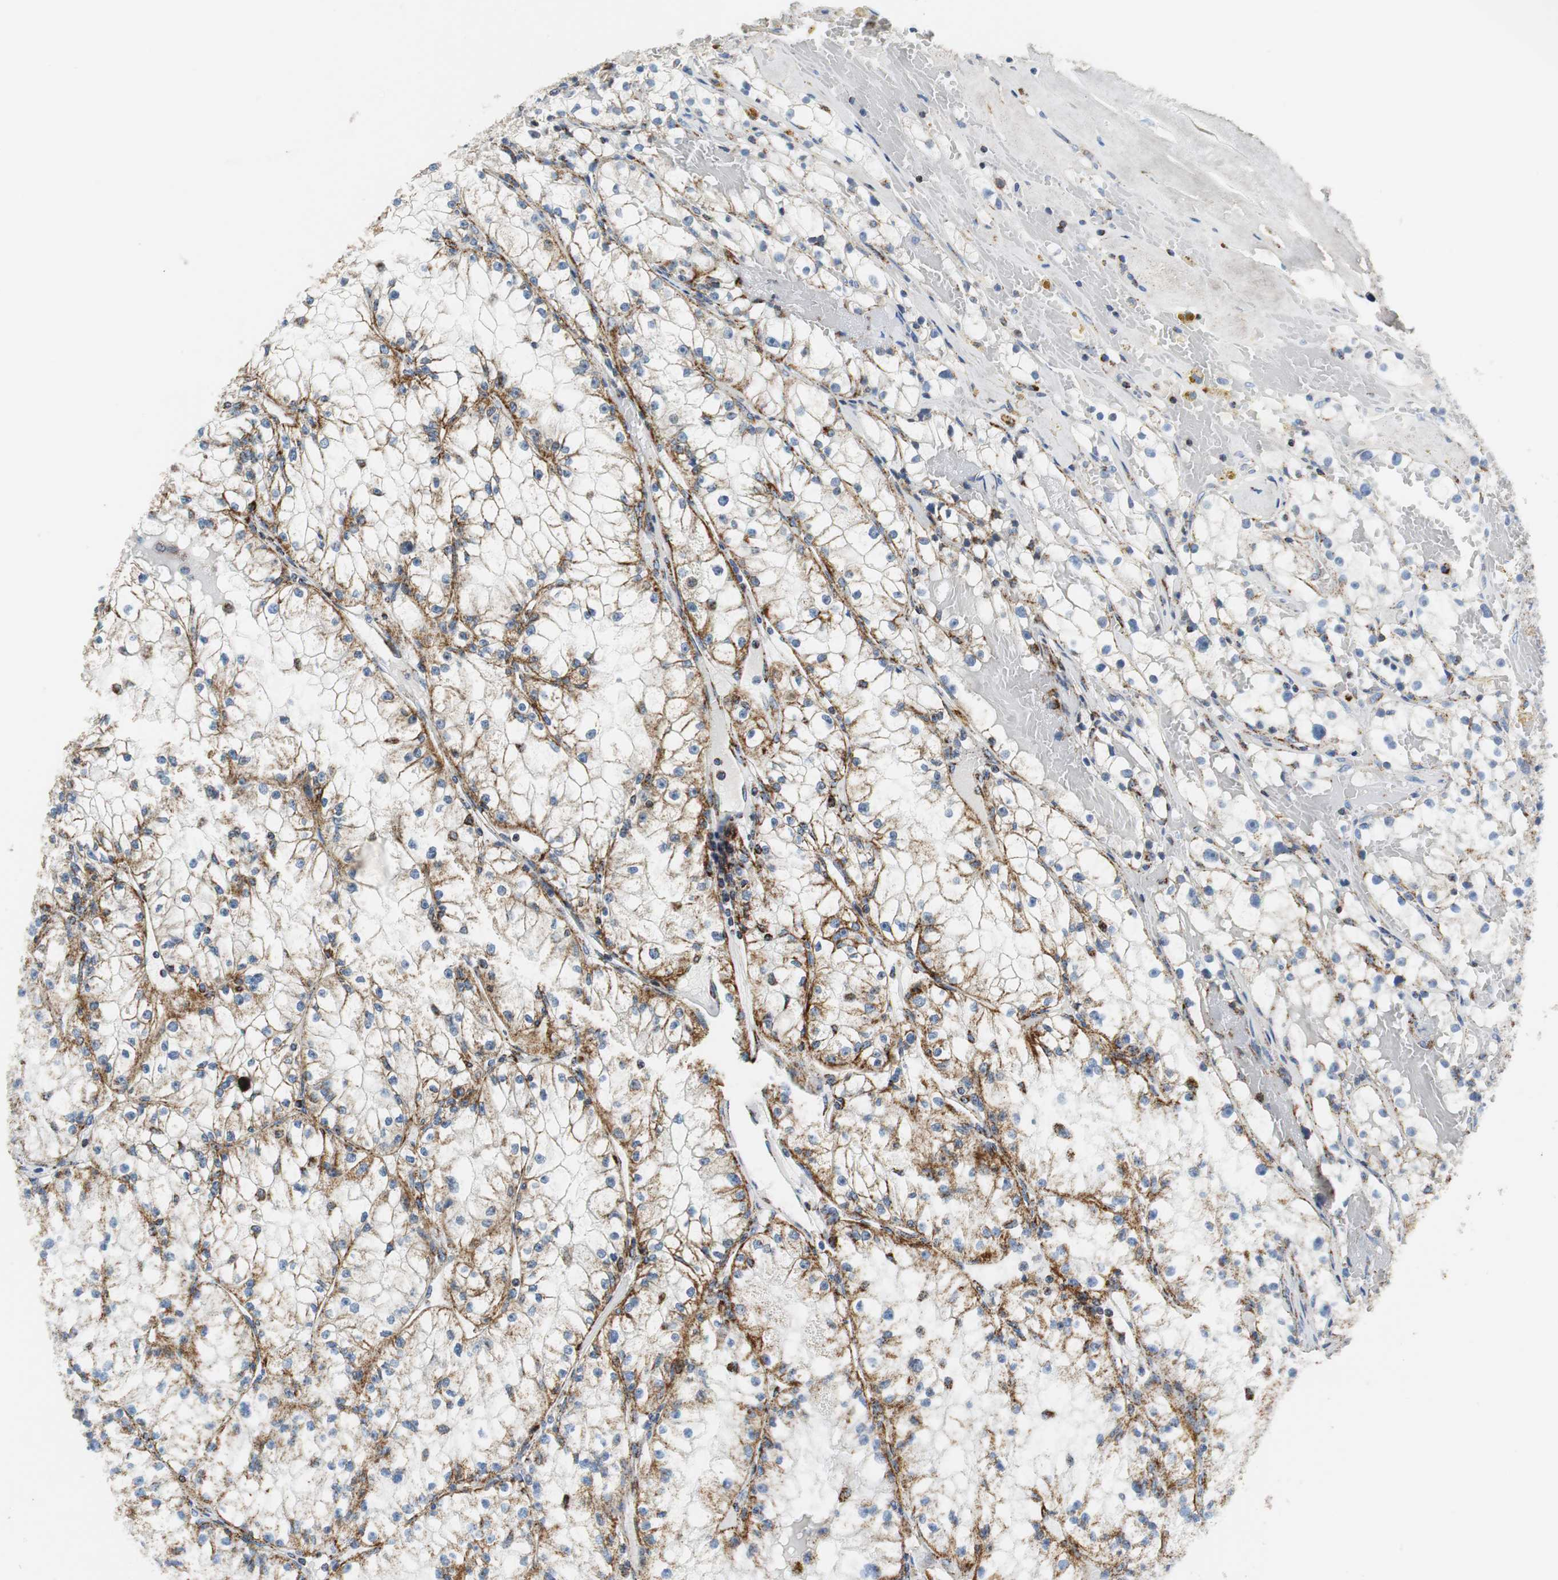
{"staining": {"intensity": "weak", "quantity": "<25%", "location": "cytoplasmic/membranous"}, "tissue": "renal cancer", "cell_type": "Tumor cells", "image_type": "cancer", "snomed": [{"axis": "morphology", "description": "Adenocarcinoma, NOS"}, {"axis": "topography", "description": "Kidney"}], "caption": "Immunohistochemistry photomicrograph of neoplastic tissue: renal cancer stained with DAB reveals no significant protein positivity in tumor cells. The staining is performed using DAB brown chromogen with nuclei counter-stained in using hematoxylin.", "gene": "C1QTNF7", "patient": {"sex": "male", "age": 56}}